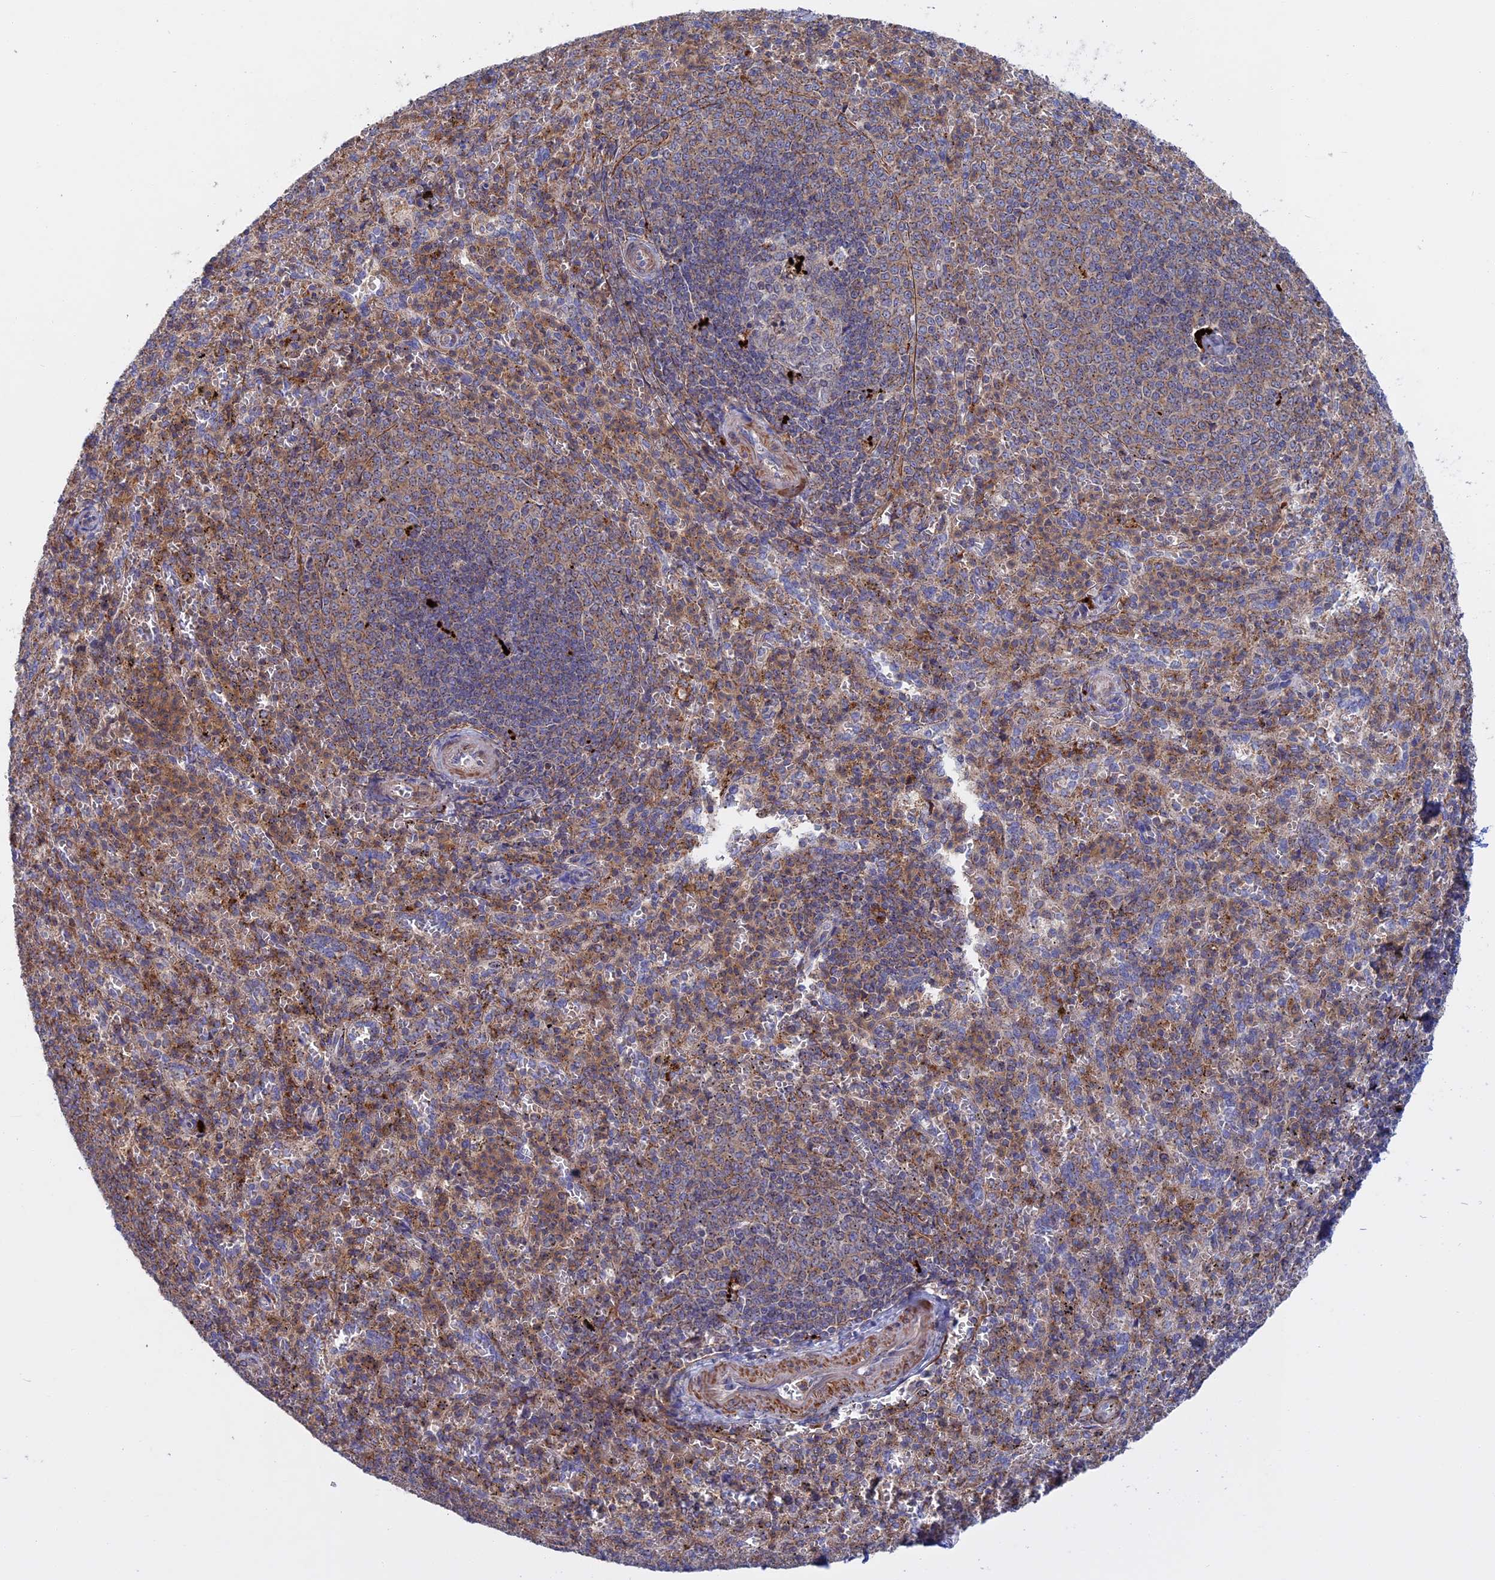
{"staining": {"intensity": "weak", "quantity": "25%-75%", "location": "cytoplasmic/membranous"}, "tissue": "spleen", "cell_type": "Cells in red pulp", "image_type": "normal", "snomed": [{"axis": "morphology", "description": "Normal tissue, NOS"}, {"axis": "topography", "description": "Spleen"}], "caption": "Approximately 25%-75% of cells in red pulp in unremarkable spleen show weak cytoplasmic/membranous protein expression as visualized by brown immunohistochemical staining.", "gene": "LYPD5", "patient": {"sex": "female", "age": 21}}